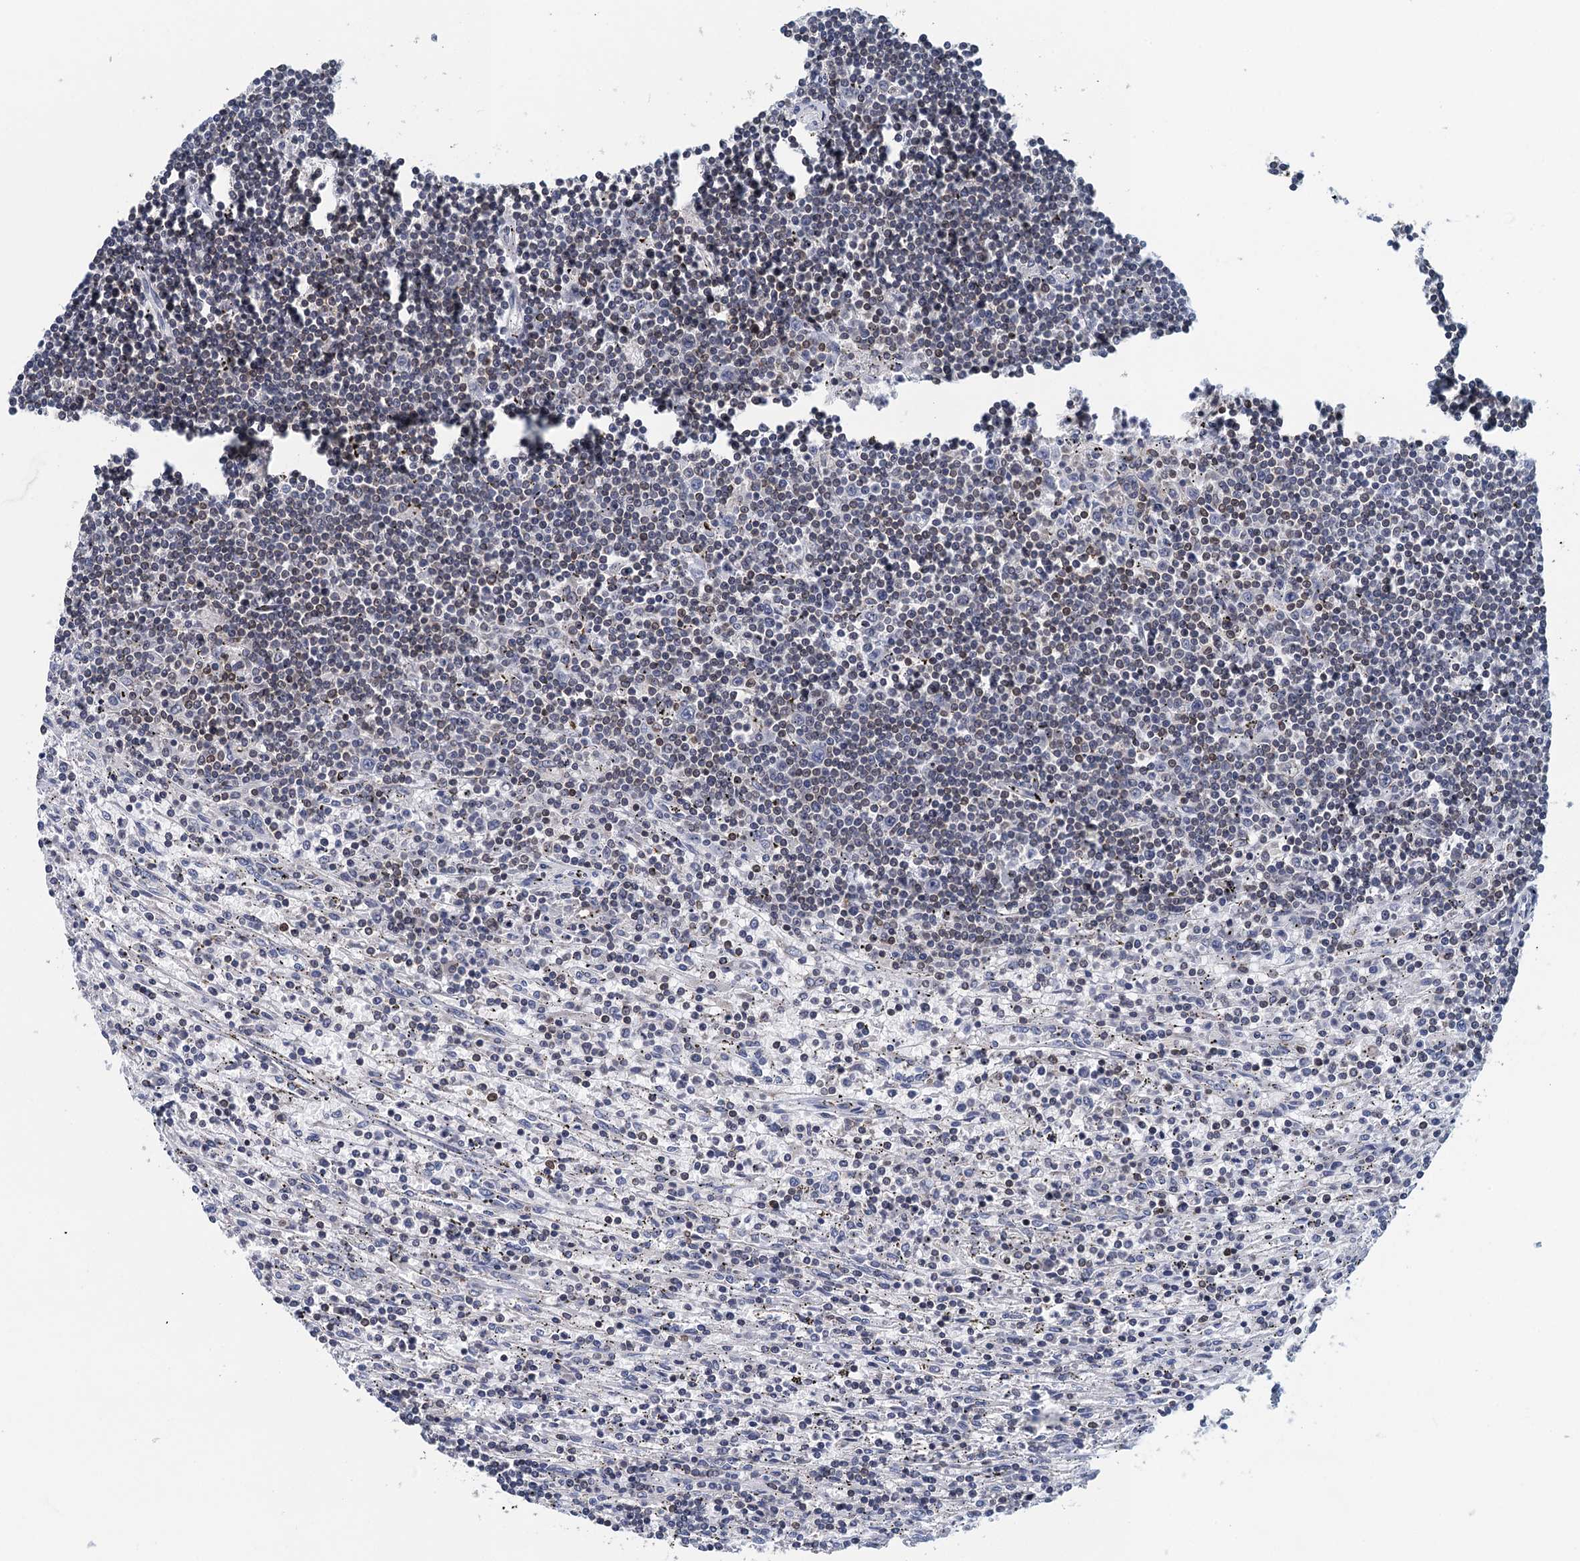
{"staining": {"intensity": "negative", "quantity": "none", "location": "none"}, "tissue": "lymphoma", "cell_type": "Tumor cells", "image_type": "cancer", "snomed": [{"axis": "morphology", "description": "Malignant lymphoma, non-Hodgkin's type, Low grade"}, {"axis": "topography", "description": "Spleen"}], "caption": "Malignant lymphoma, non-Hodgkin's type (low-grade) was stained to show a protein in brown. There is no significant expression in tumor cells. (Brightfield microscopy of DAB (3,3'-diaminobenzidine) IHC at high magnification).", "gene": "TRAF3IP3", "patient": {"sex": "male", "age": 76}}